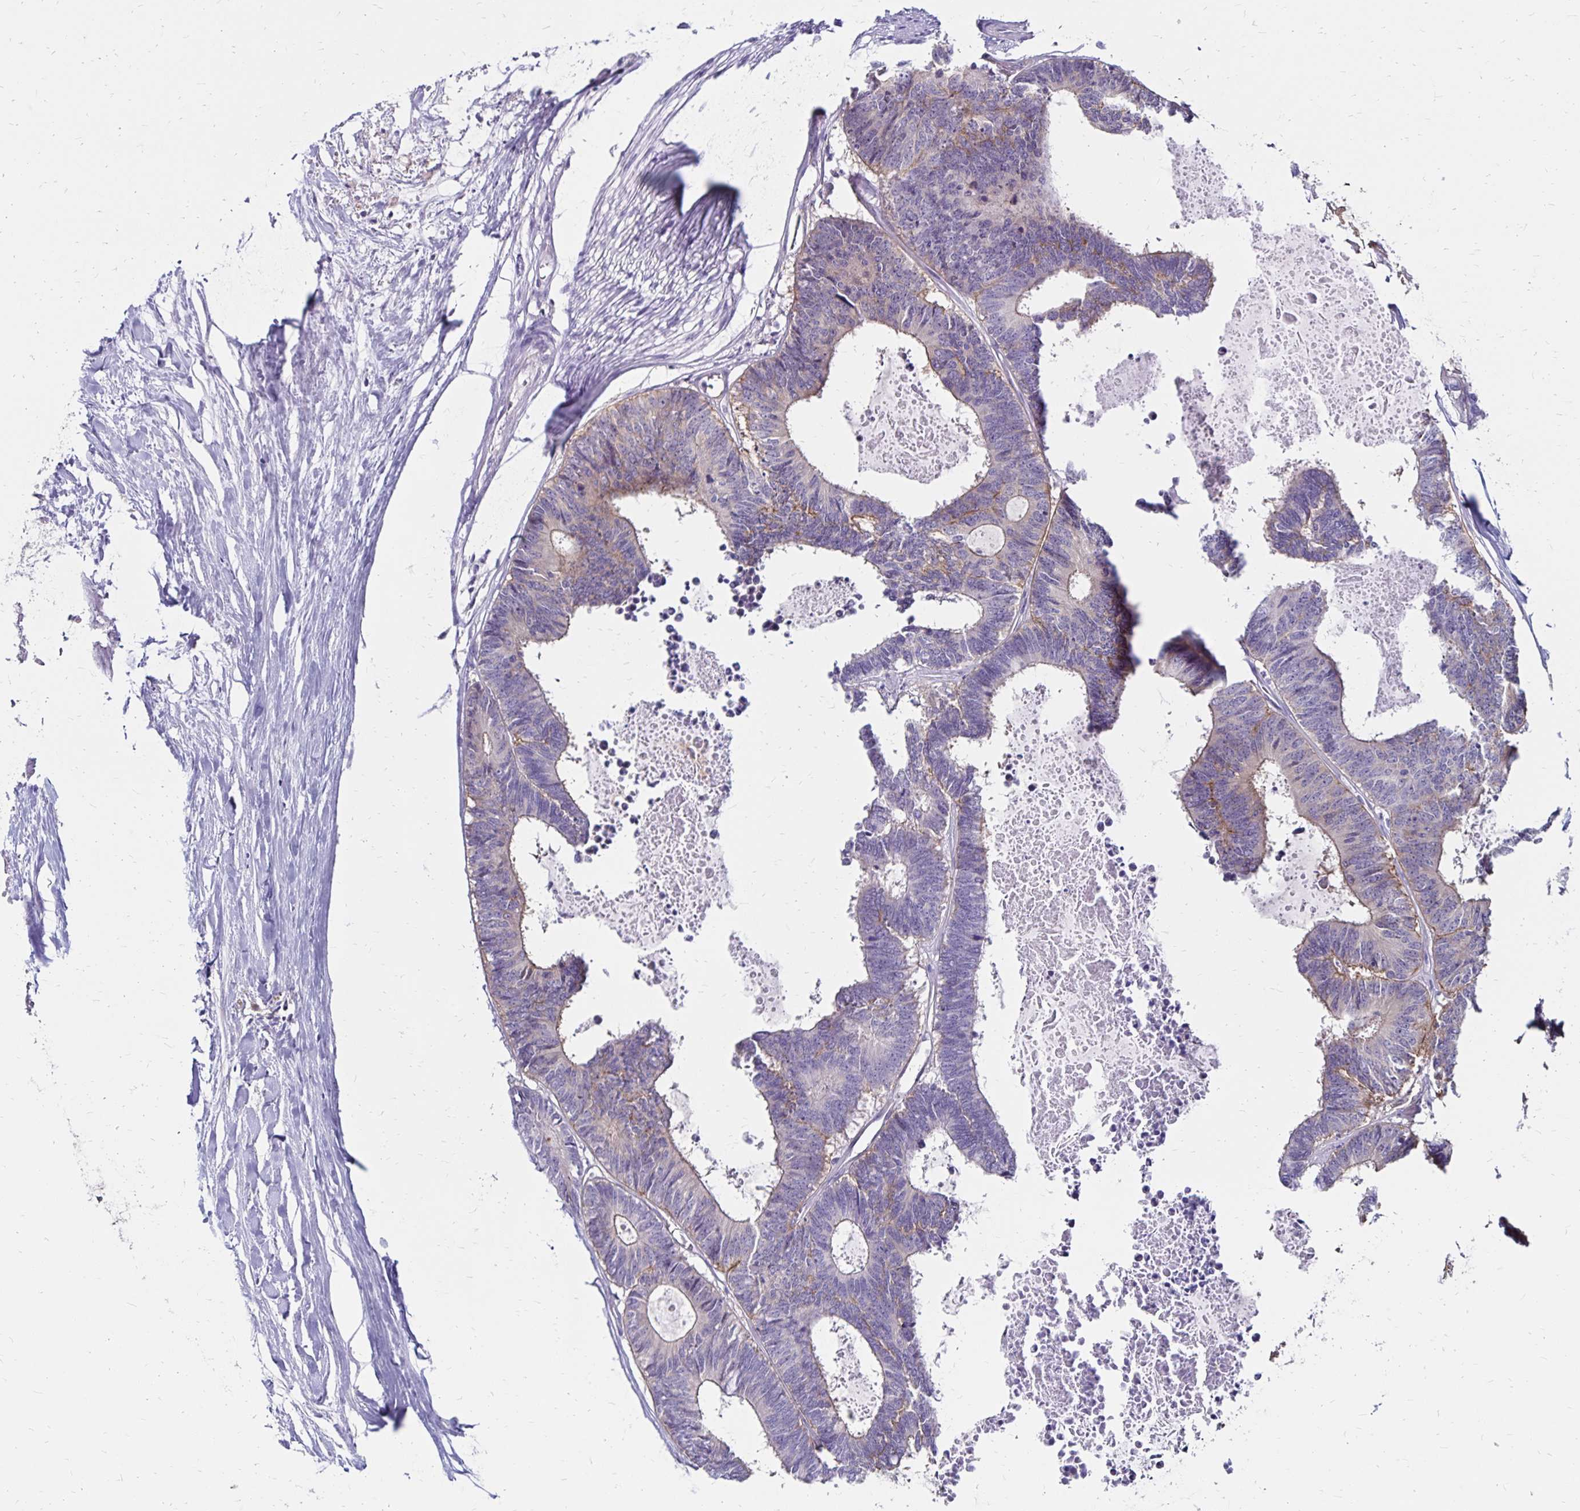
{"staining": {"intensity": "weak", "quantity": "25%-75%", "location": "cytoplasmic/membranous"}, "tissue": "colorectal cancer", "cell_type": "Tumor cells", "image_type": "cancer", "snomed": [{"axis": "morphology", "description": "Adenocarcinoma, NOS"}, {"axis": "topography", "description": "Colon"}, {"axis": "topography", "description": "Rectum"}], "caption": "The micrograph shows immunohistochemical staining of adenocarcinoma (colorectal). There is weak cytoplasmic/membranous expression is present in about 25%-75% of tumor cells.", "gene": "TNS3", "patient": {"sex": "male", "age": 57}}